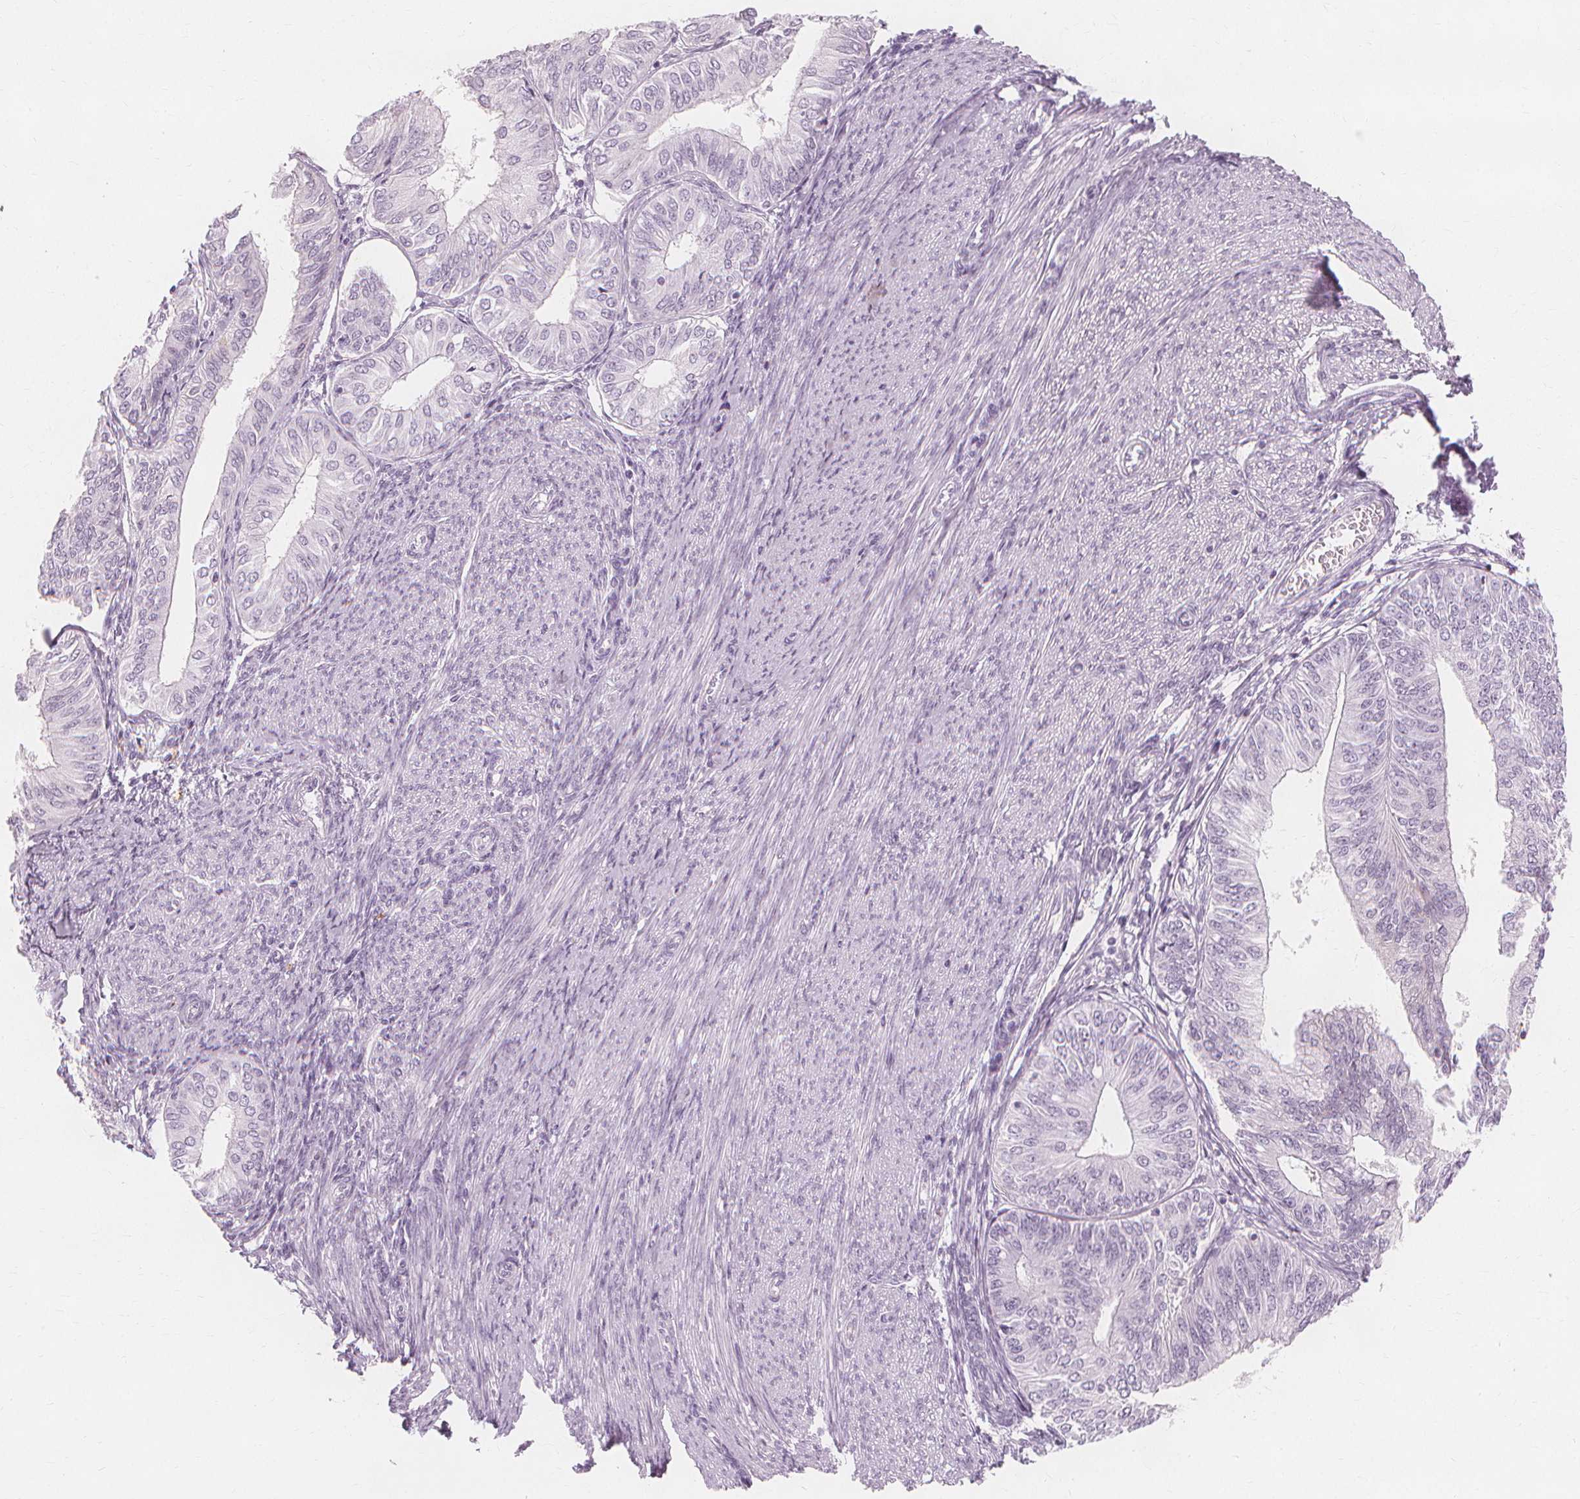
{"staining": {"intensity": "negative", "quantity": "none", "location": "none"}, "tissue": "endometrial cancer", "cell_type": "Tumor cells", "image_type": "cancer", "snomed": [{"axis": "morphology", "description": "Adenocarcinoma, NOS"}, {"axis": "topography", "description": "Endometrium"}], "caption": "High power microscopy photomicrograph of an immunohistochemistry micrograph of endometrial cancer (adenocarcinoma), revealing no significant positivity in tumor cells. (DAB (3,3'-diaminobenzidine) IHC visualized using brightfield microscopy, high magnification).", "gene": "TFF1", "patient": {"sex": "female", "age": 58}}